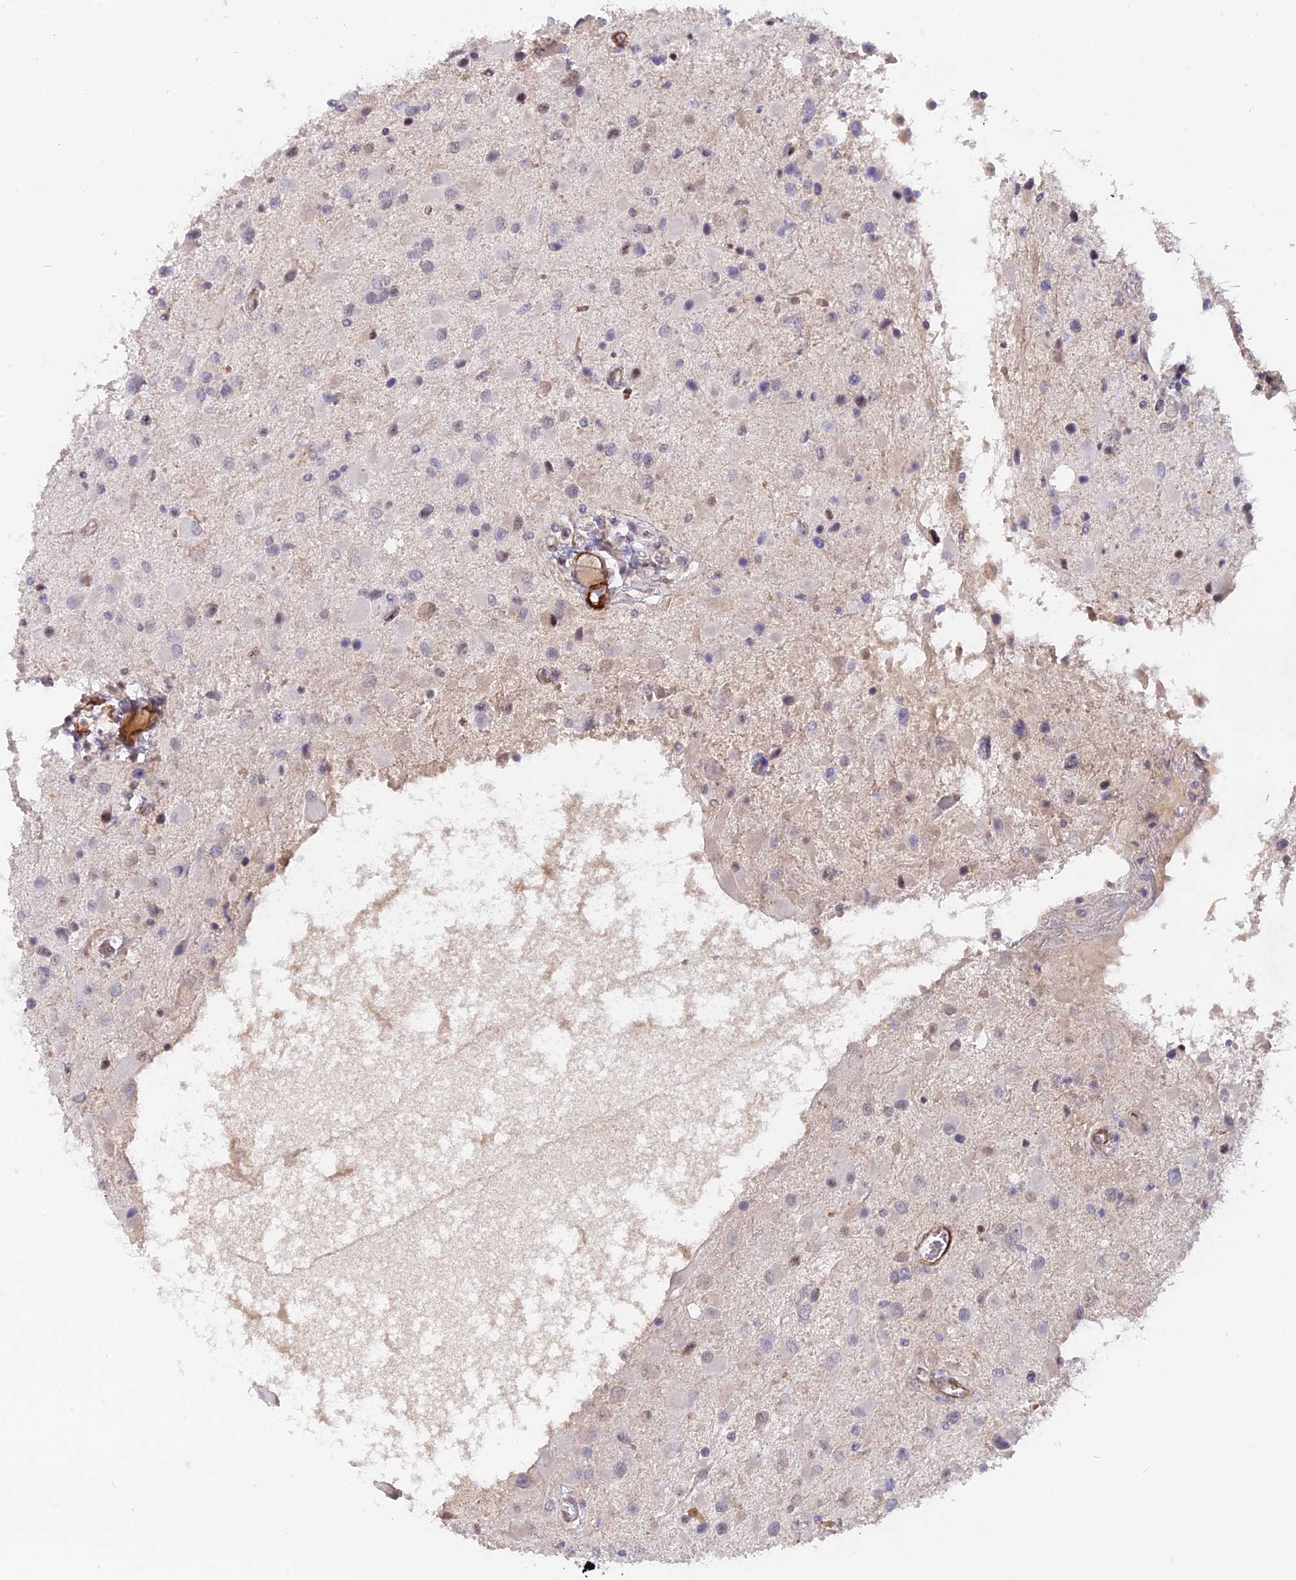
{"staining": {"intensity": "negative", "quantity": "none", "location": "none"}, "tissue": "glioma", "cell_type": "Tumor cells", "image_type": "cancer", "snomed": [{"axis": "morphology", "description": "Glioma, malignant, High grade"}, {"axis": "topography", "description": "Brain"}], "caption": "Immunohistochemical staining of human malignant glioma (high-grade) demonstrates no significant positivity in tumor cells. (Brightfield microscopy of DAB (3,3'-diaminobenzidine) immunohistochemistry (IHC) at high magnification).", "gene": "CCDC154", "patient": {"sex": "male", "age": 53}}